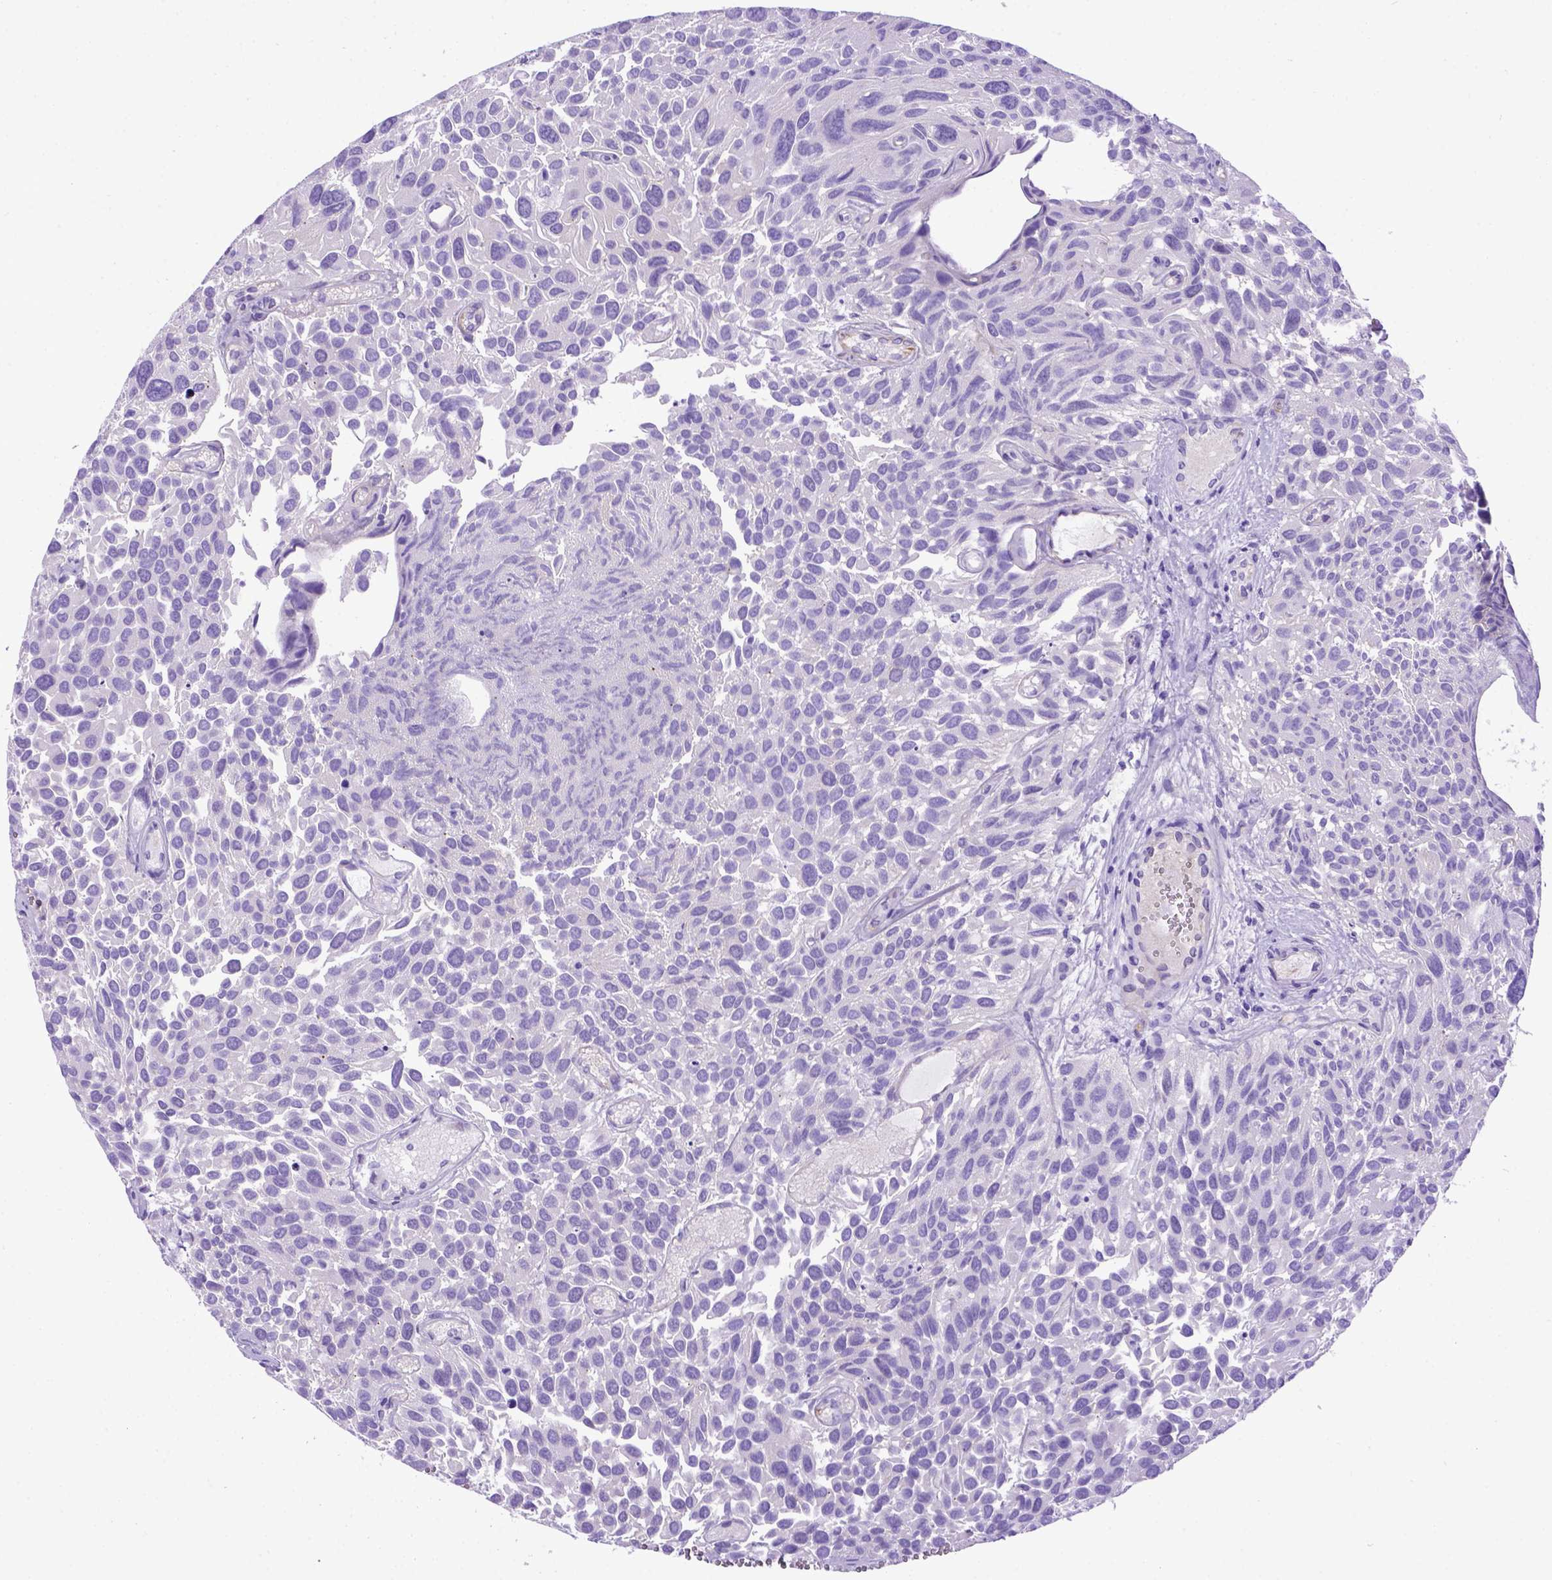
{"staining": {"intensity": "negative", "quantity": "none", "location": "none"}, "tissue": "urothelial cancer", "cell_type": "Tumor cells", "image_type": "cancer", "snomed": [{"axis": "morphology", "description": "Urothelial carcinoma, Low grade"}, {"axis": "topography", "description": "Urinary bladder"}], "caption": "An image of human urothelial cancer is negative for staining in tumor cells.", "gene": "ADAM12", "patient": {"sex": "female", "age": 69}}